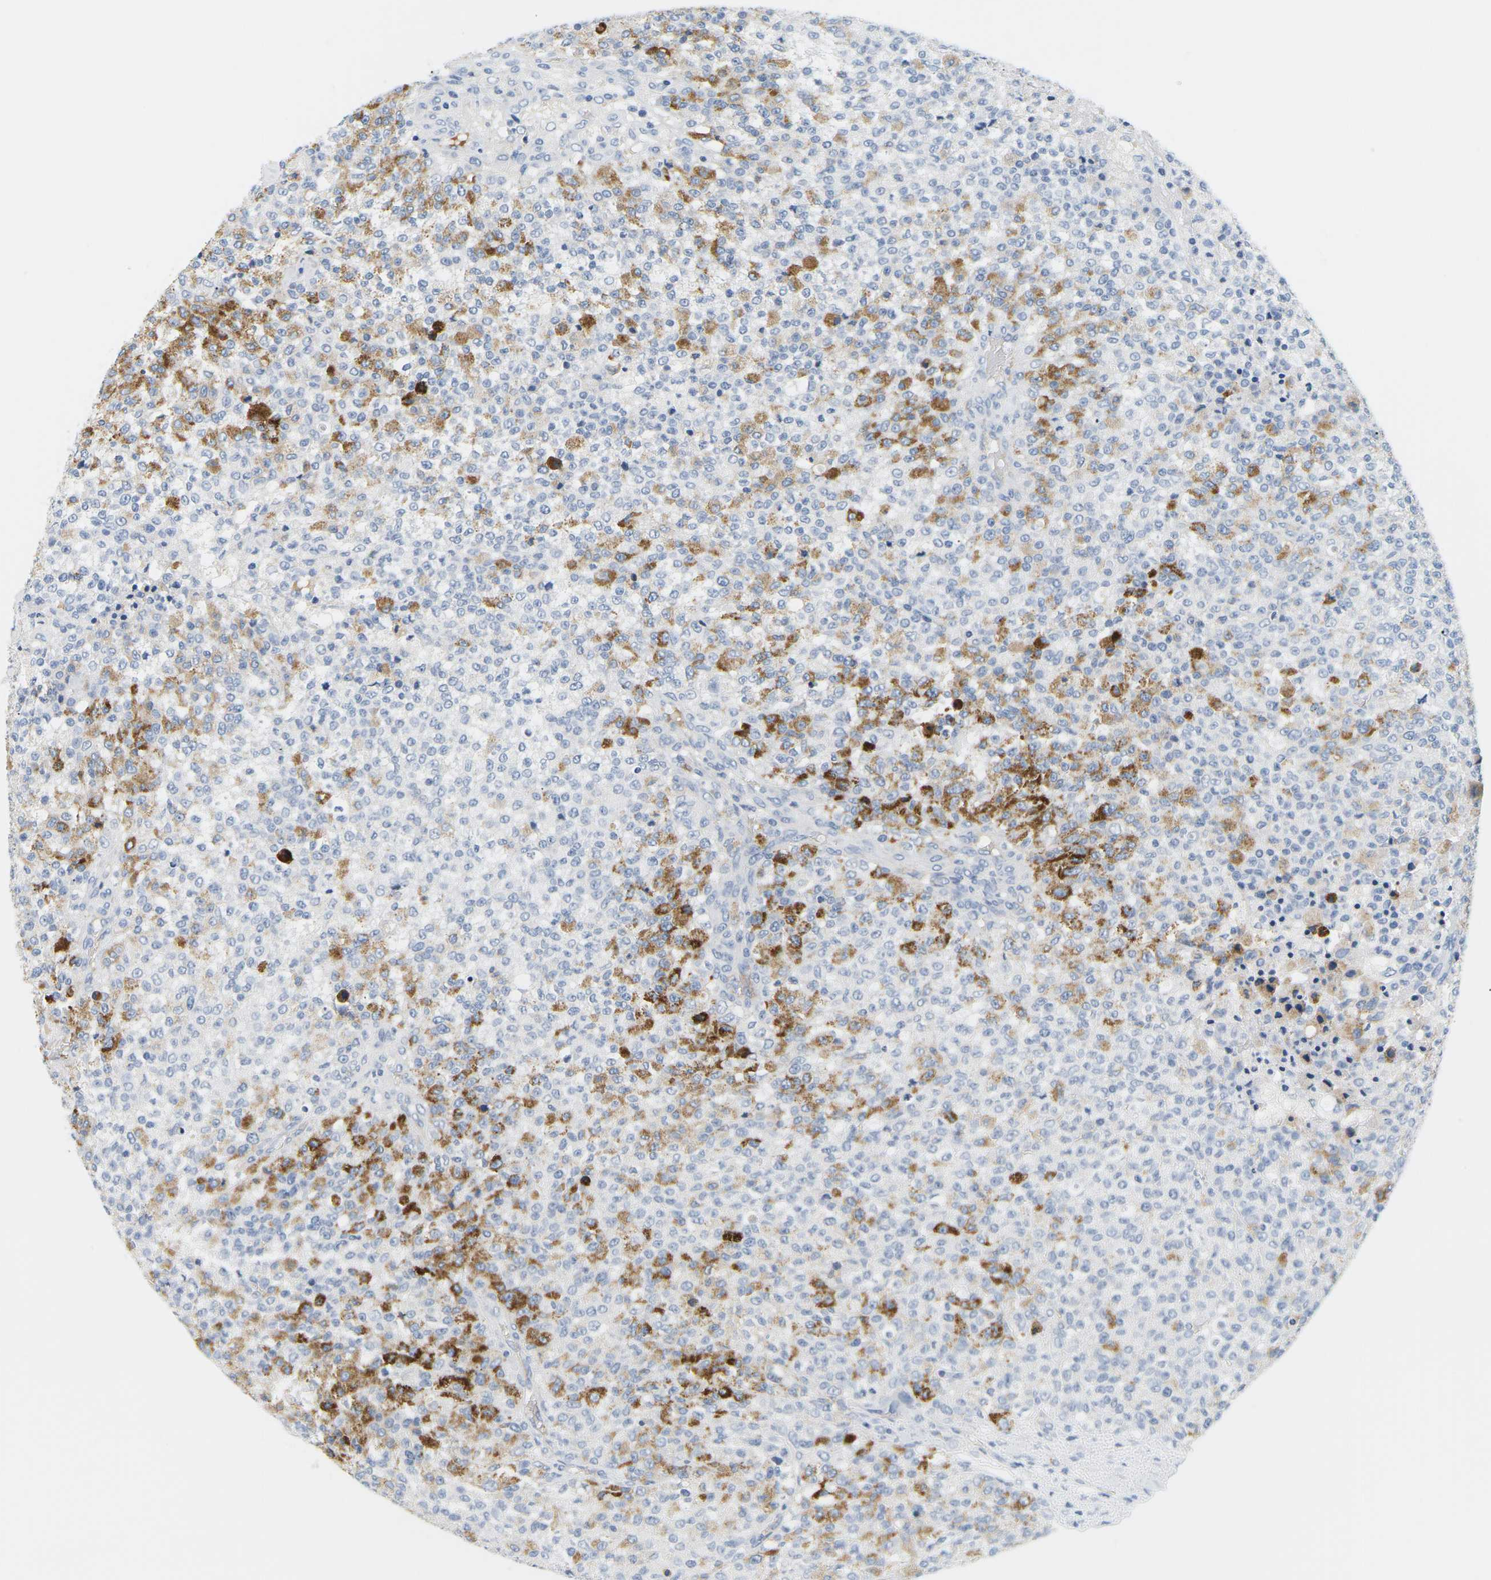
{"staining": {"intensity": "strong", "quantity": "<25%", "location": "cytoplasmic/membranous"}, "tissue": "testis cancer", "cell_type": "Tumor cells", "image_type": "cancer", "snomed": [{"axis": "morphology", "description": "Seminoma, NOS"}, {"axis": "topography", "description": "Testis"}], "caption": "Immunohistochemistry of human testis cancer (seminoma) displays medium levels of strong cytoplasmic/membranous staining in about <25% of tumor cells.", "gene": "APOB", "patient": {"sex": "male", "age": 59}}